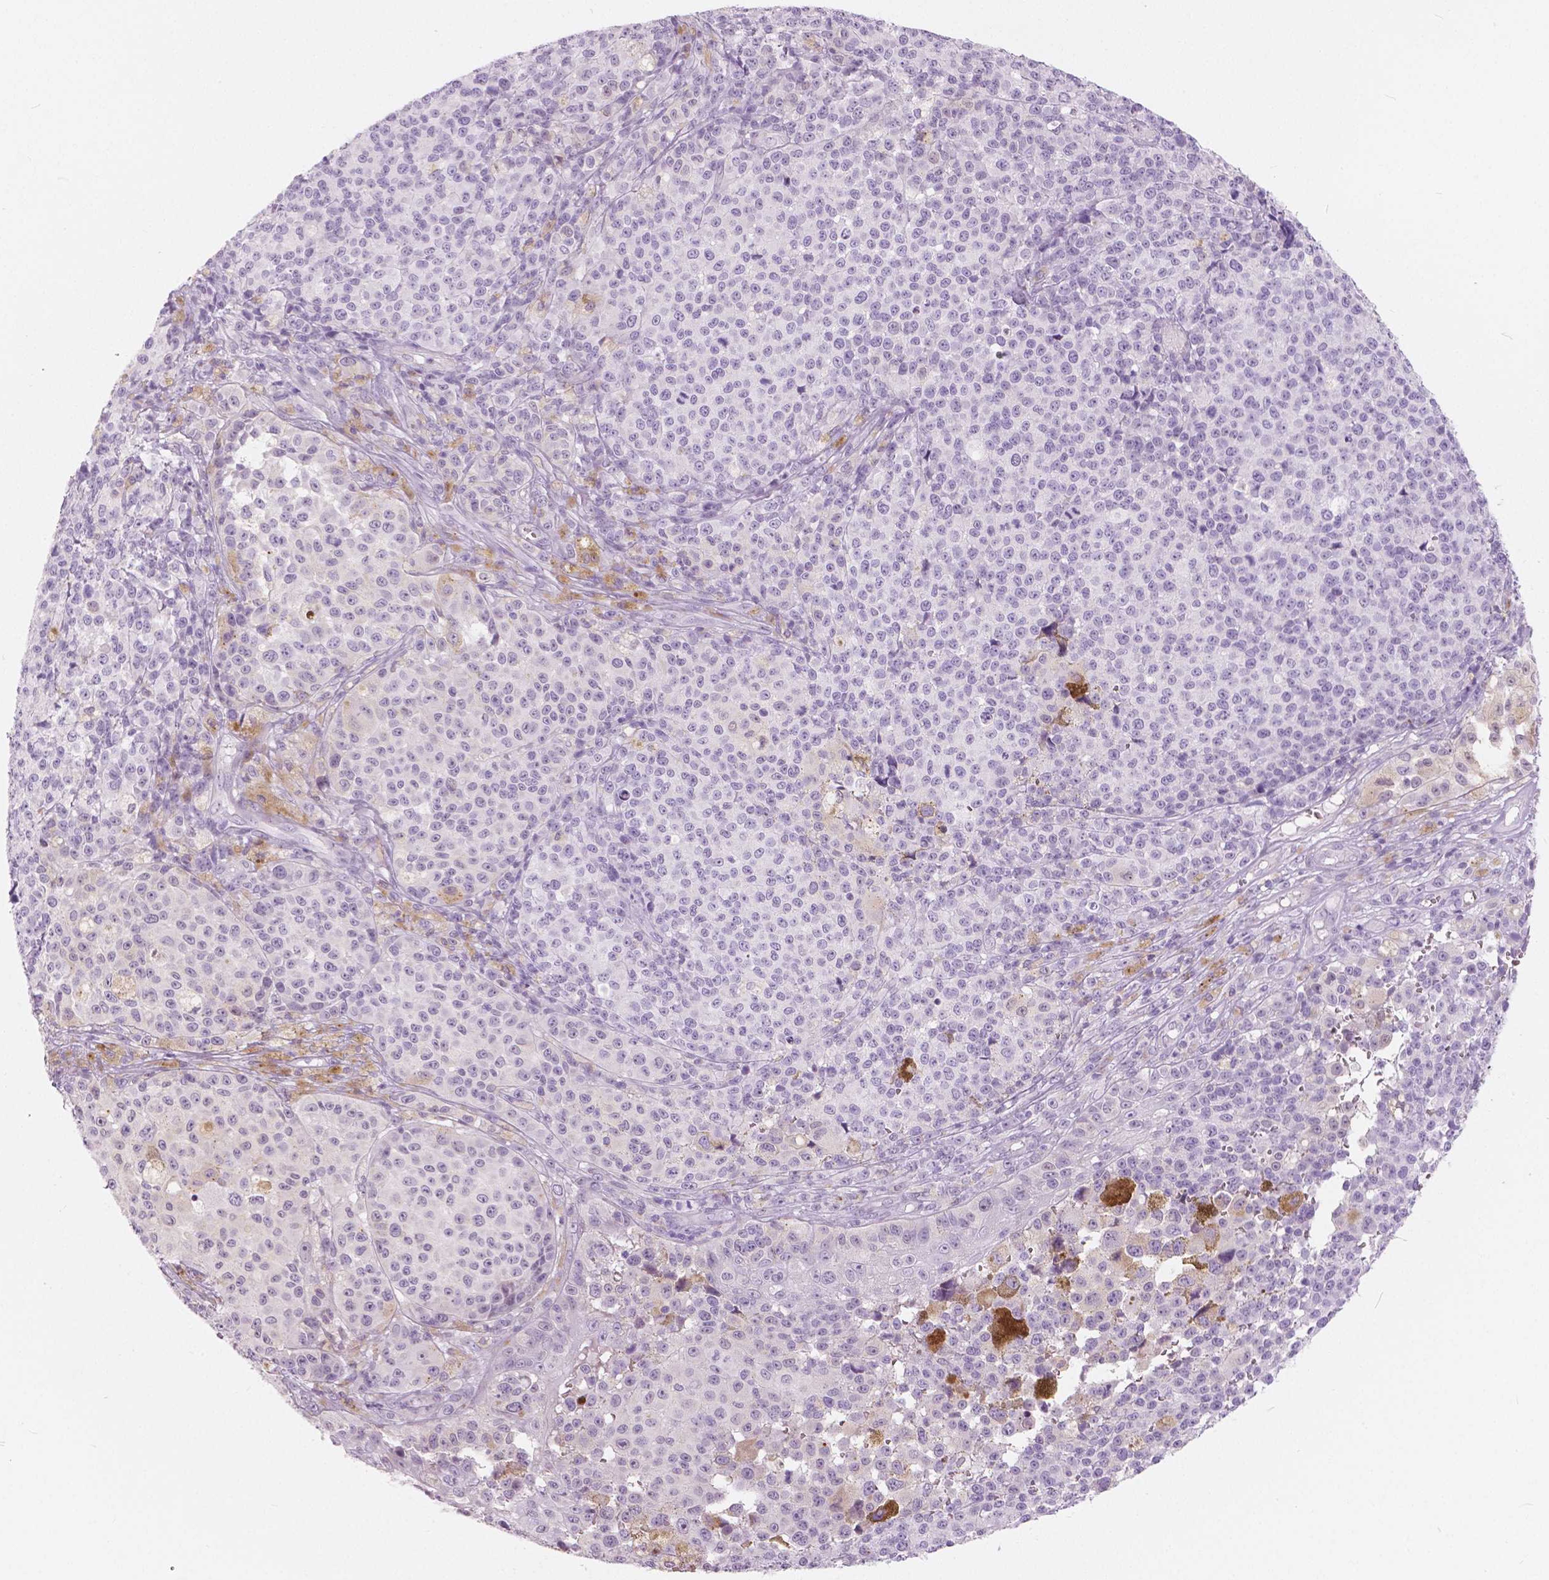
{"staining": {"intensity": "negative", "quantity": "none", "location": "none"}, "tissue": "melanoma", "cell_type": "Tumor cells", "image_type": "cancer", "snomed": [{"axis": "morphology", "description": "Malignant melanoma, NOS"}, {"axis": "topography", "description": "Skin"}], "caption": "A high-resolution micrograph shows IHC staining of melanoma, which displays no significant expression in tumor cells.", "gene": "A4GNT", "patient": {"sex": "female", "age": 58}}